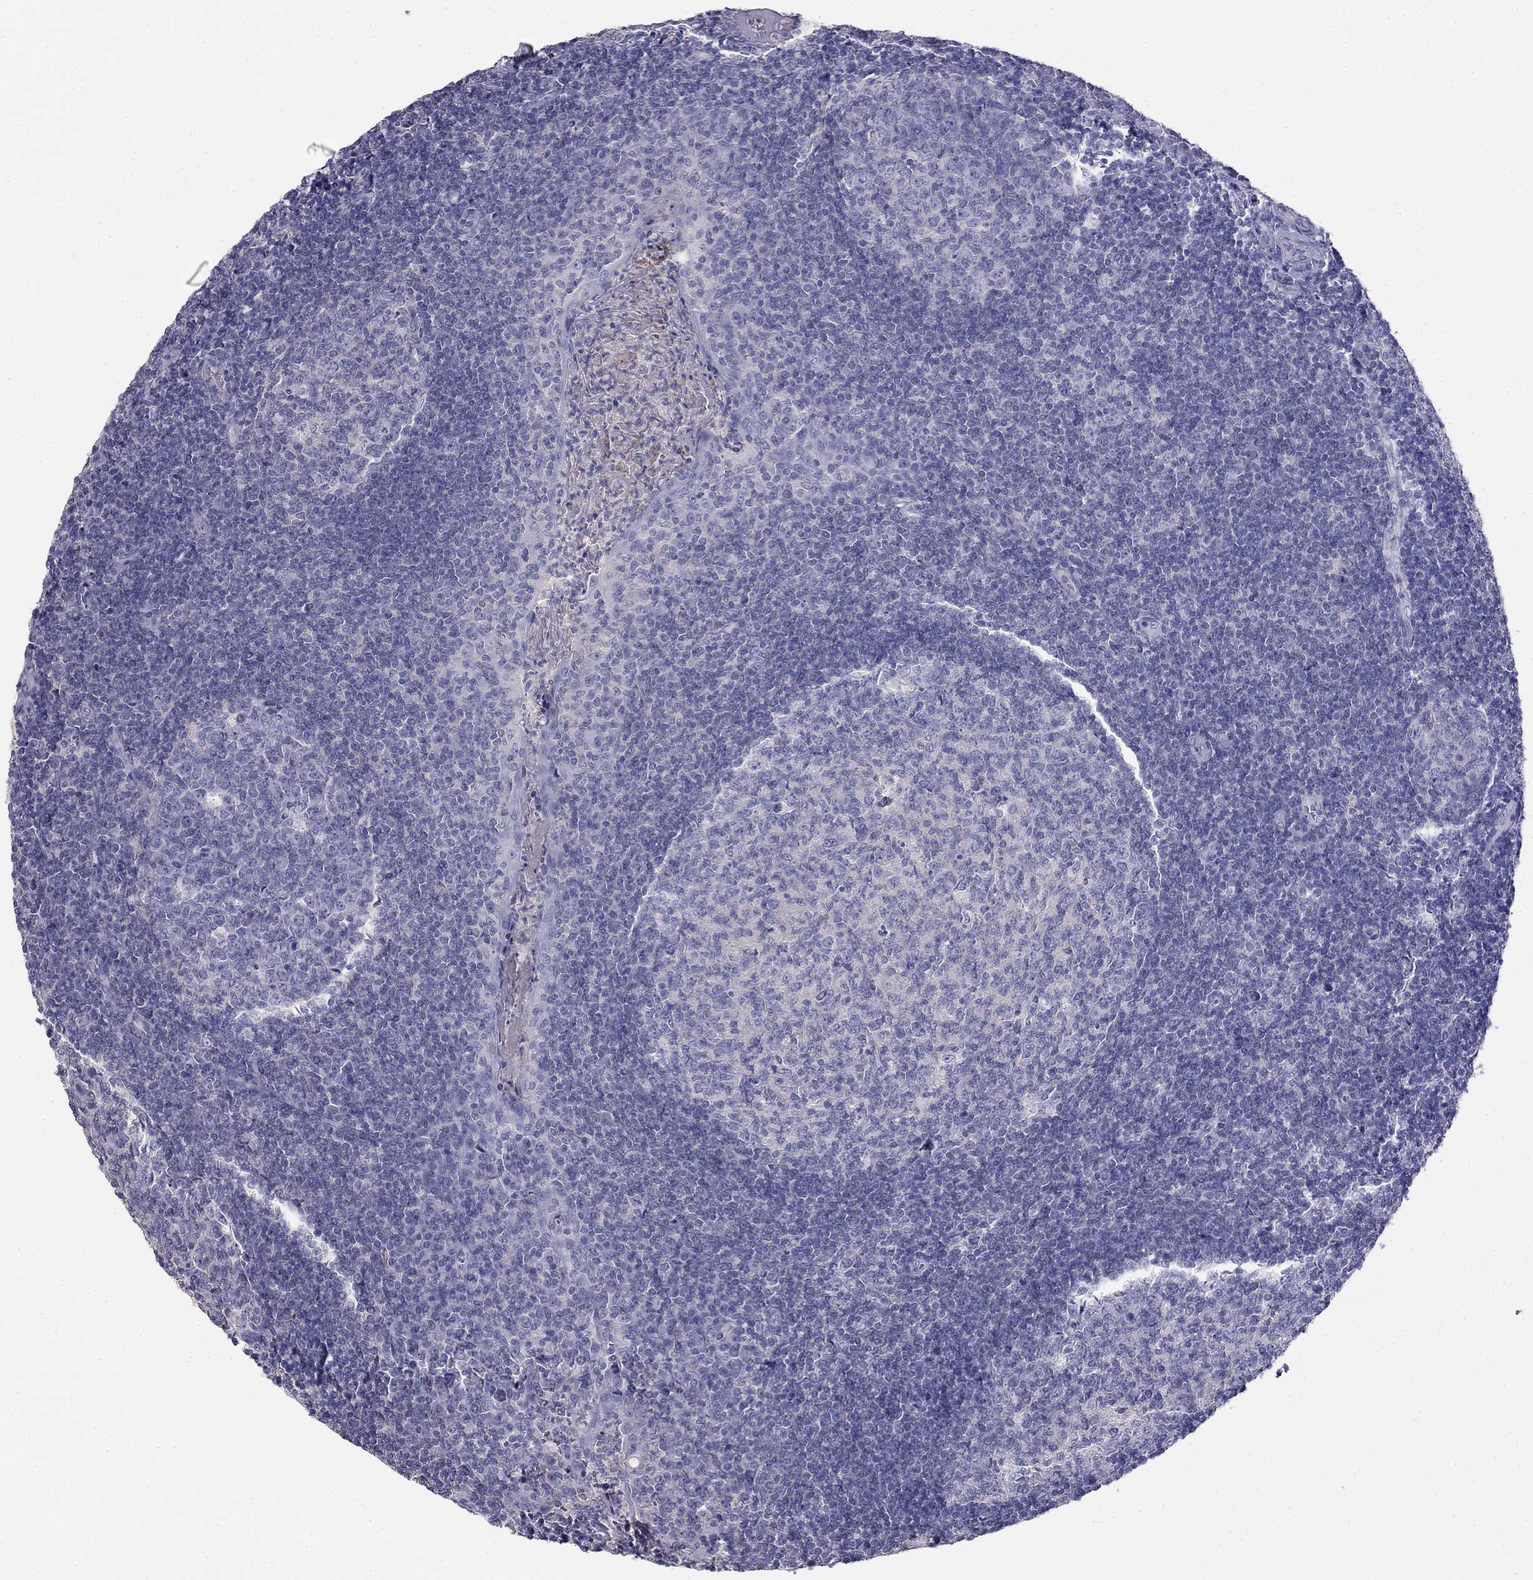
{"staining": {"intensity": "negative", "quantity": "none", "location": "none"}, "tissue": "tonsil", "cell_type": "Germinal center cells", "image_type": "normal", "snomed": [{"axis": "morphology", "description": "Normal tissue, NOS"}, {"axis": "topography", "description": "Tonsil"}], "caption": "This is an immunohistochemistry (IHC) histopathology image of benign human tonsil. There is no staining in germinal center cells.", "gene": "LY6H", "patient": {"sex": "female", "age": 12}}